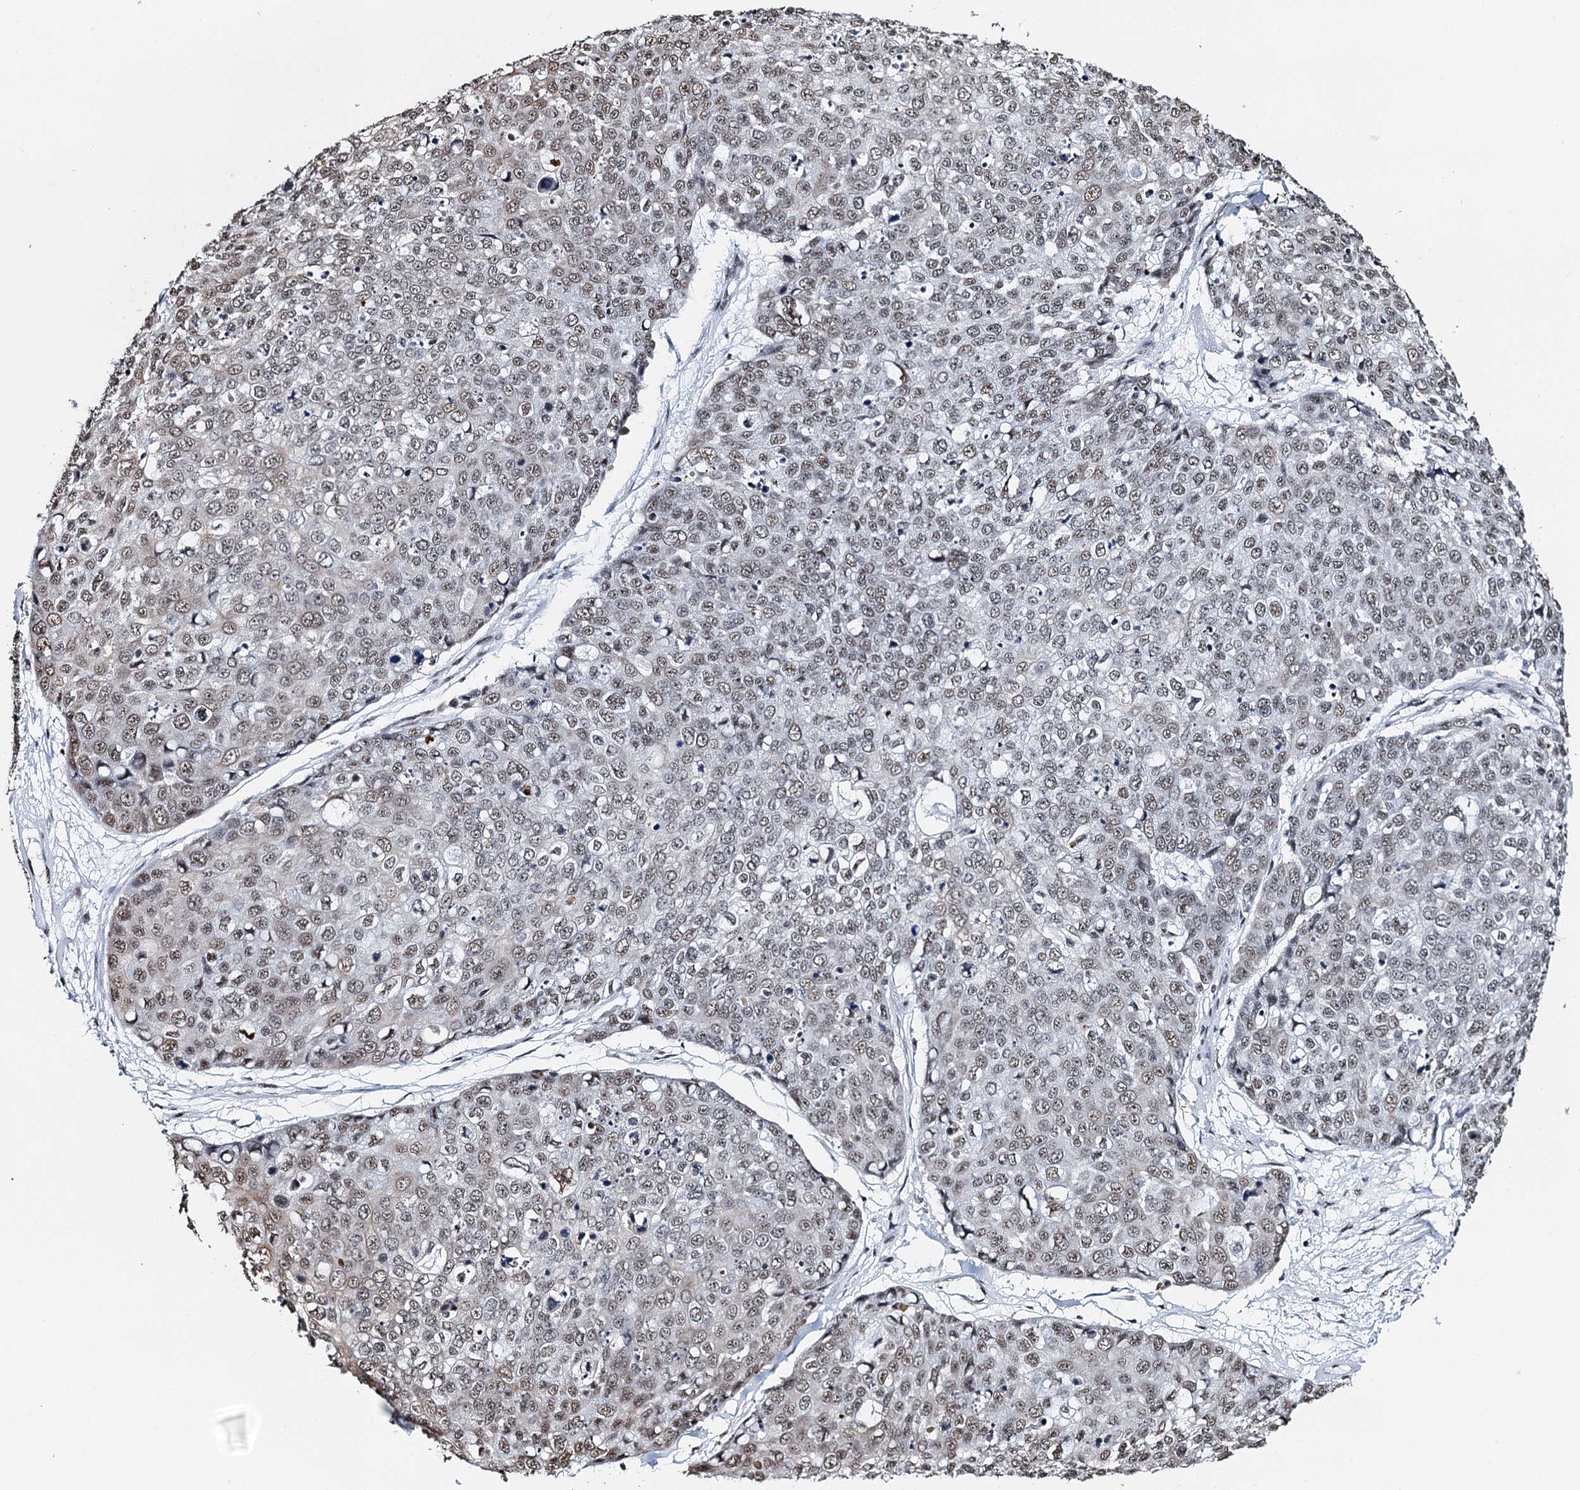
{"staining": {"intensity": "moderate", "quantity": "25%-75%", "location": "nuclear"}, "tissue": "skin cancer", "cell_type": "Tumor cells", "image_type": "cancer", "snomed": [{"axis": "morphology", "description": "Squamous cell carcinoma, NOS"}, {"axis": "topography", "description": "Skin"}], "caption": "A histopathology image of human skin cancer stained for a protein exhibits moderate nuclear brown staining in tumor cells.", "gene": "ZNF609", "patient": {"sex": "female", "age": 44}}